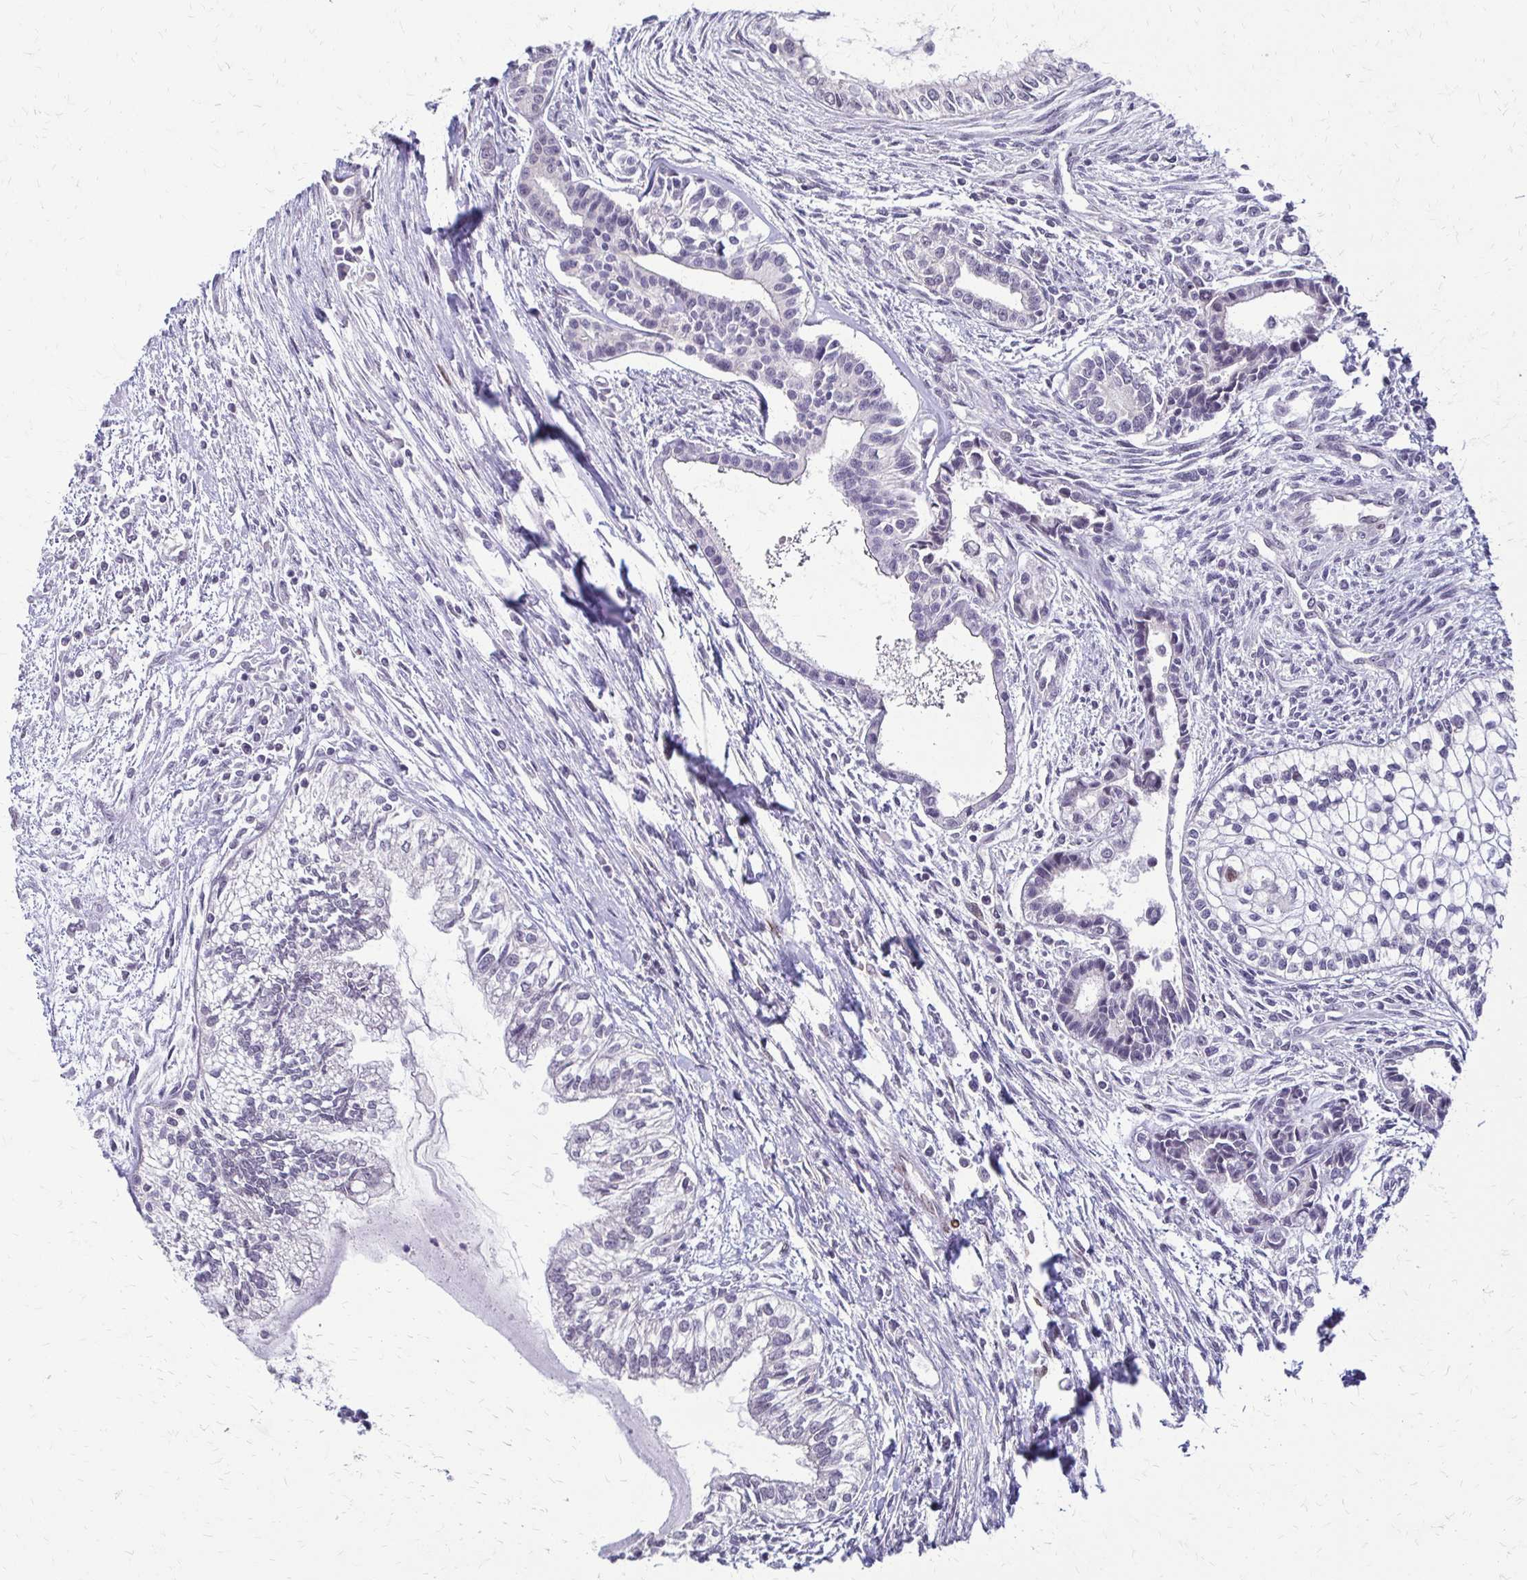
{"staining": {"intensity": "negative", "quantity": "none", "location": "none"}, "tissue": "testis cancer", "cell_type": "Tumor cells", "image_type": "cancer", "snomed": [{"axis": "morphology", "description": "Carcinoma, Embryonal, NOS"}, {"axis": "topography", "description": "Testis"}], "caption": "Immunohistochemical staining of human embryonal carcinoma (testis) demonstrates no significant expression in tumor cells. (Brightfield microscopy of DAB IHC at high magnification).", "gene": "TRIR", "patient": {"sex": "male", "age": 37}}